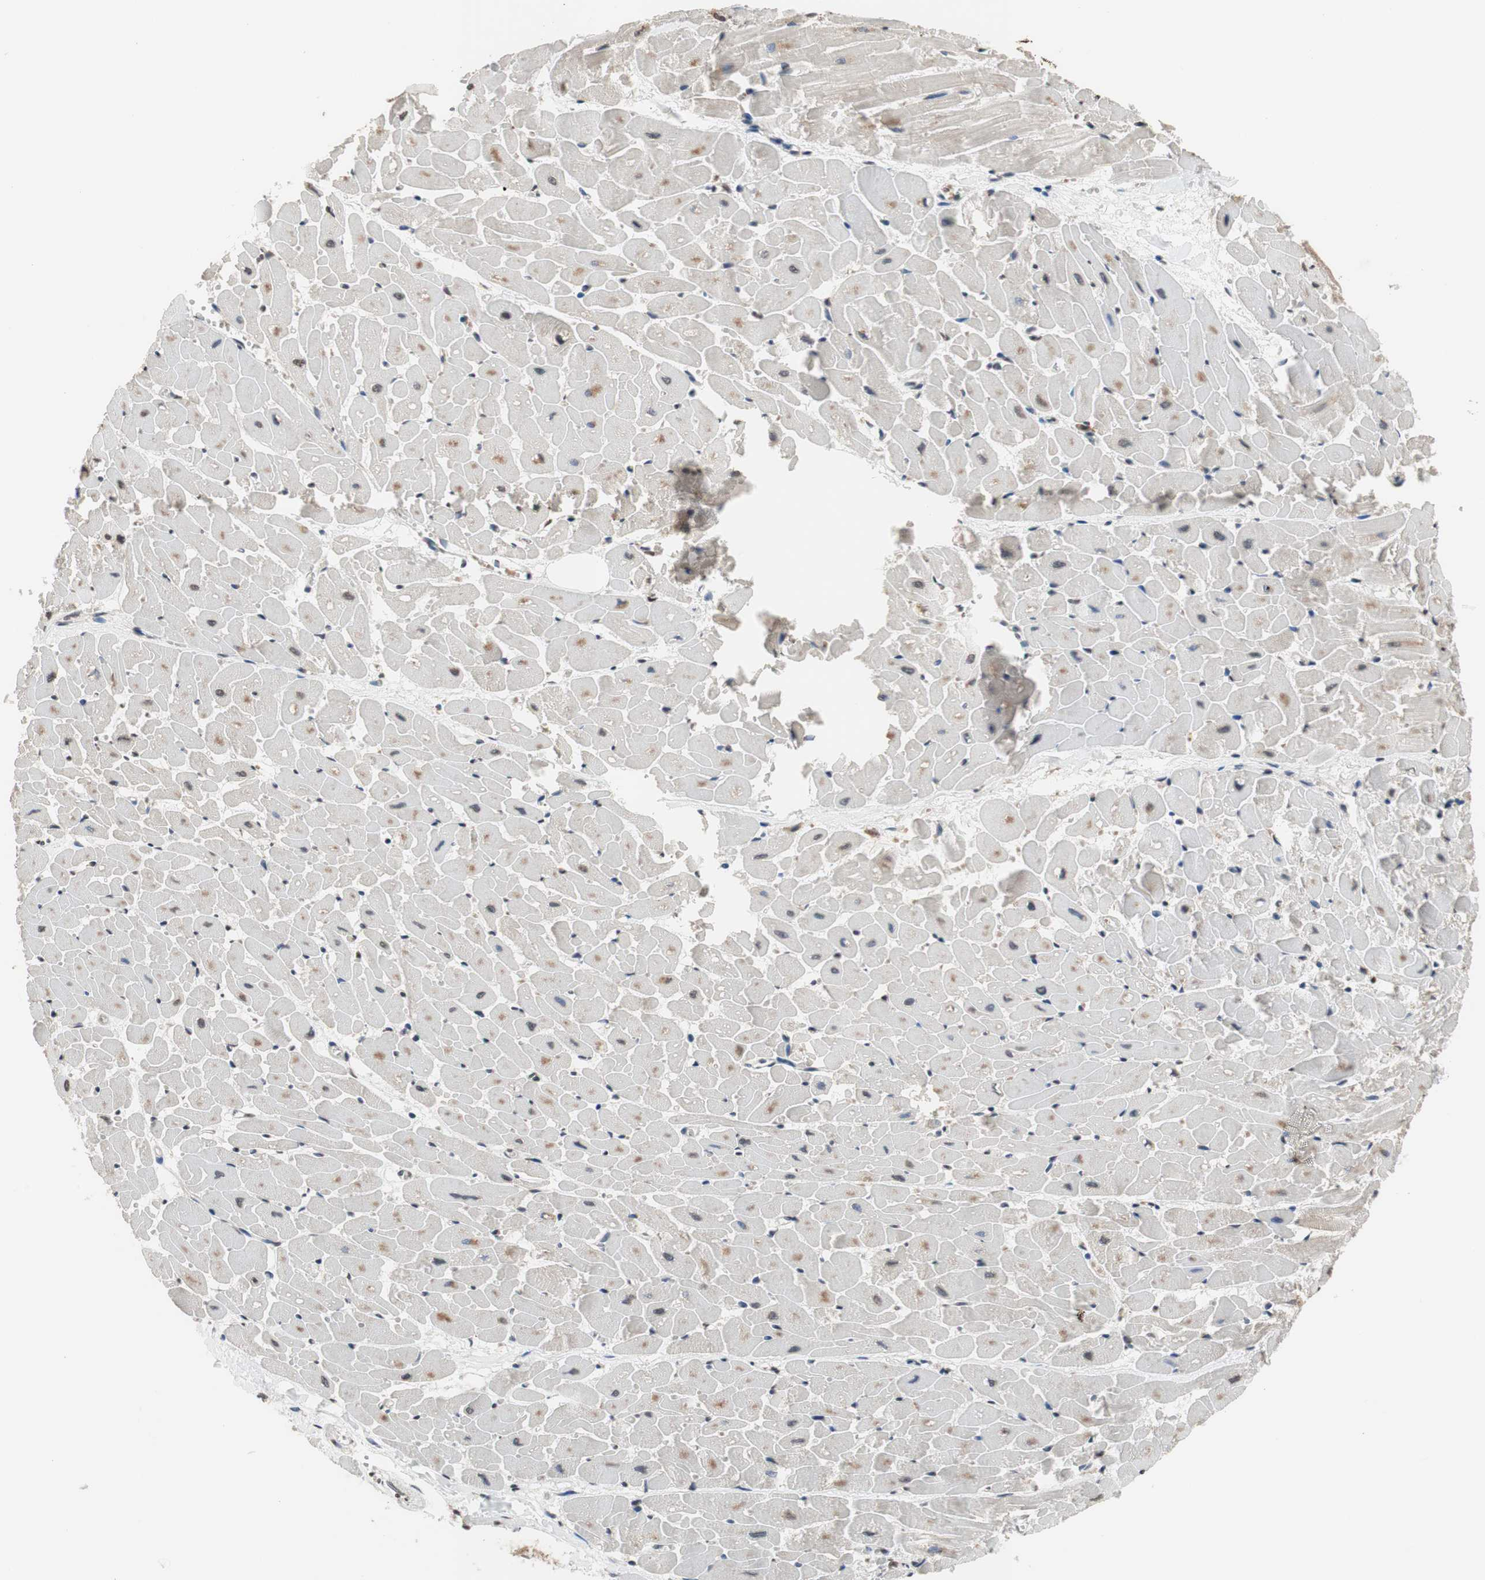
{"staining": {"intensity": "weak", "quantity": ">75%", "location": "cytoplasmic/membranous"}, "tissue": "heart muscle", "cell_type": "Cardiomyocytes", "image_type": "normal", "snomed": [{"axis": "morphology", "description": "Normal tissue, NOS"}, {"axis": "topography", "description": "Heart"}], "caption": "Immunohistochemical staining of unremarkable human heart muscle demonstrates low levels of weak cytoplasmic/membranous staining in about >75% of cardiomyocytes. Using DAB (3,3'-diaminobenzidine) (brown) and hematoxylin (blue) stains, captured at high magnification using brightfield microscopy.", "gene": "GCLC", "patient": {"sex": "female", "age": 19}}